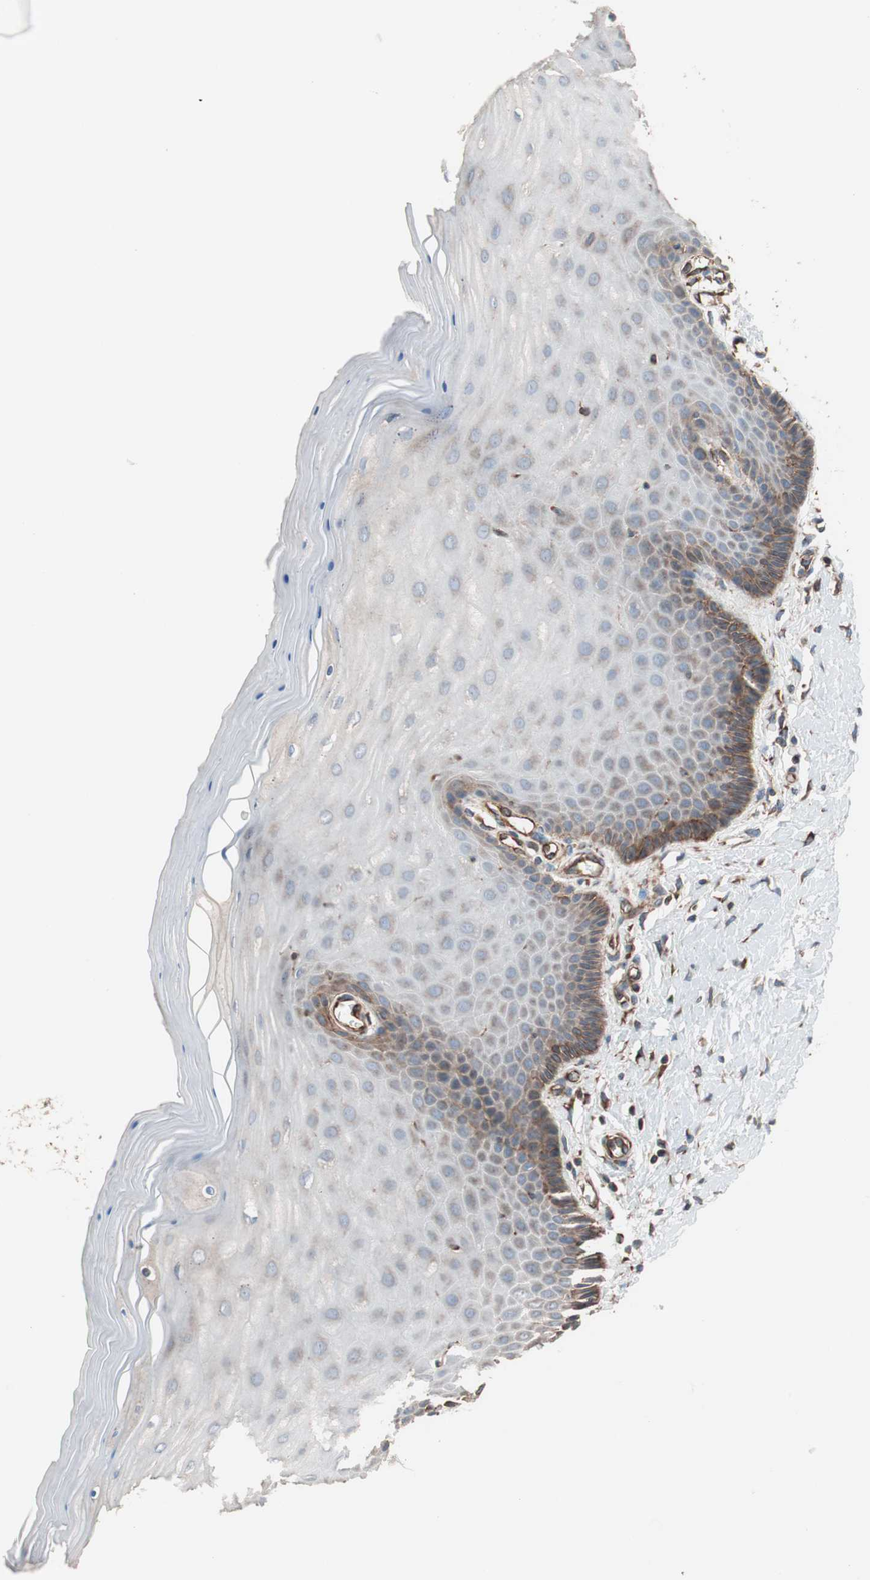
{"staining": {"intensity": "strong", "quantity": ">75%", "location": "cytoplasmic/membranous"}, "tissue": "cervix", "cell_type": "Glandular cells", "image_type": "normal", "snomed": [{"axis": "morphology", "description": "Normal tissue, NOS"}, {"axis": "topography", "description": "Cervix"}], "caption": "Brown immunohistochemical staining in normal human cervix reveals strong cytoplasmic/membranous staining in about >75% of glandular cells.", "gene": "GPSM2", "patient": {"sex": "female", "age": 55}}